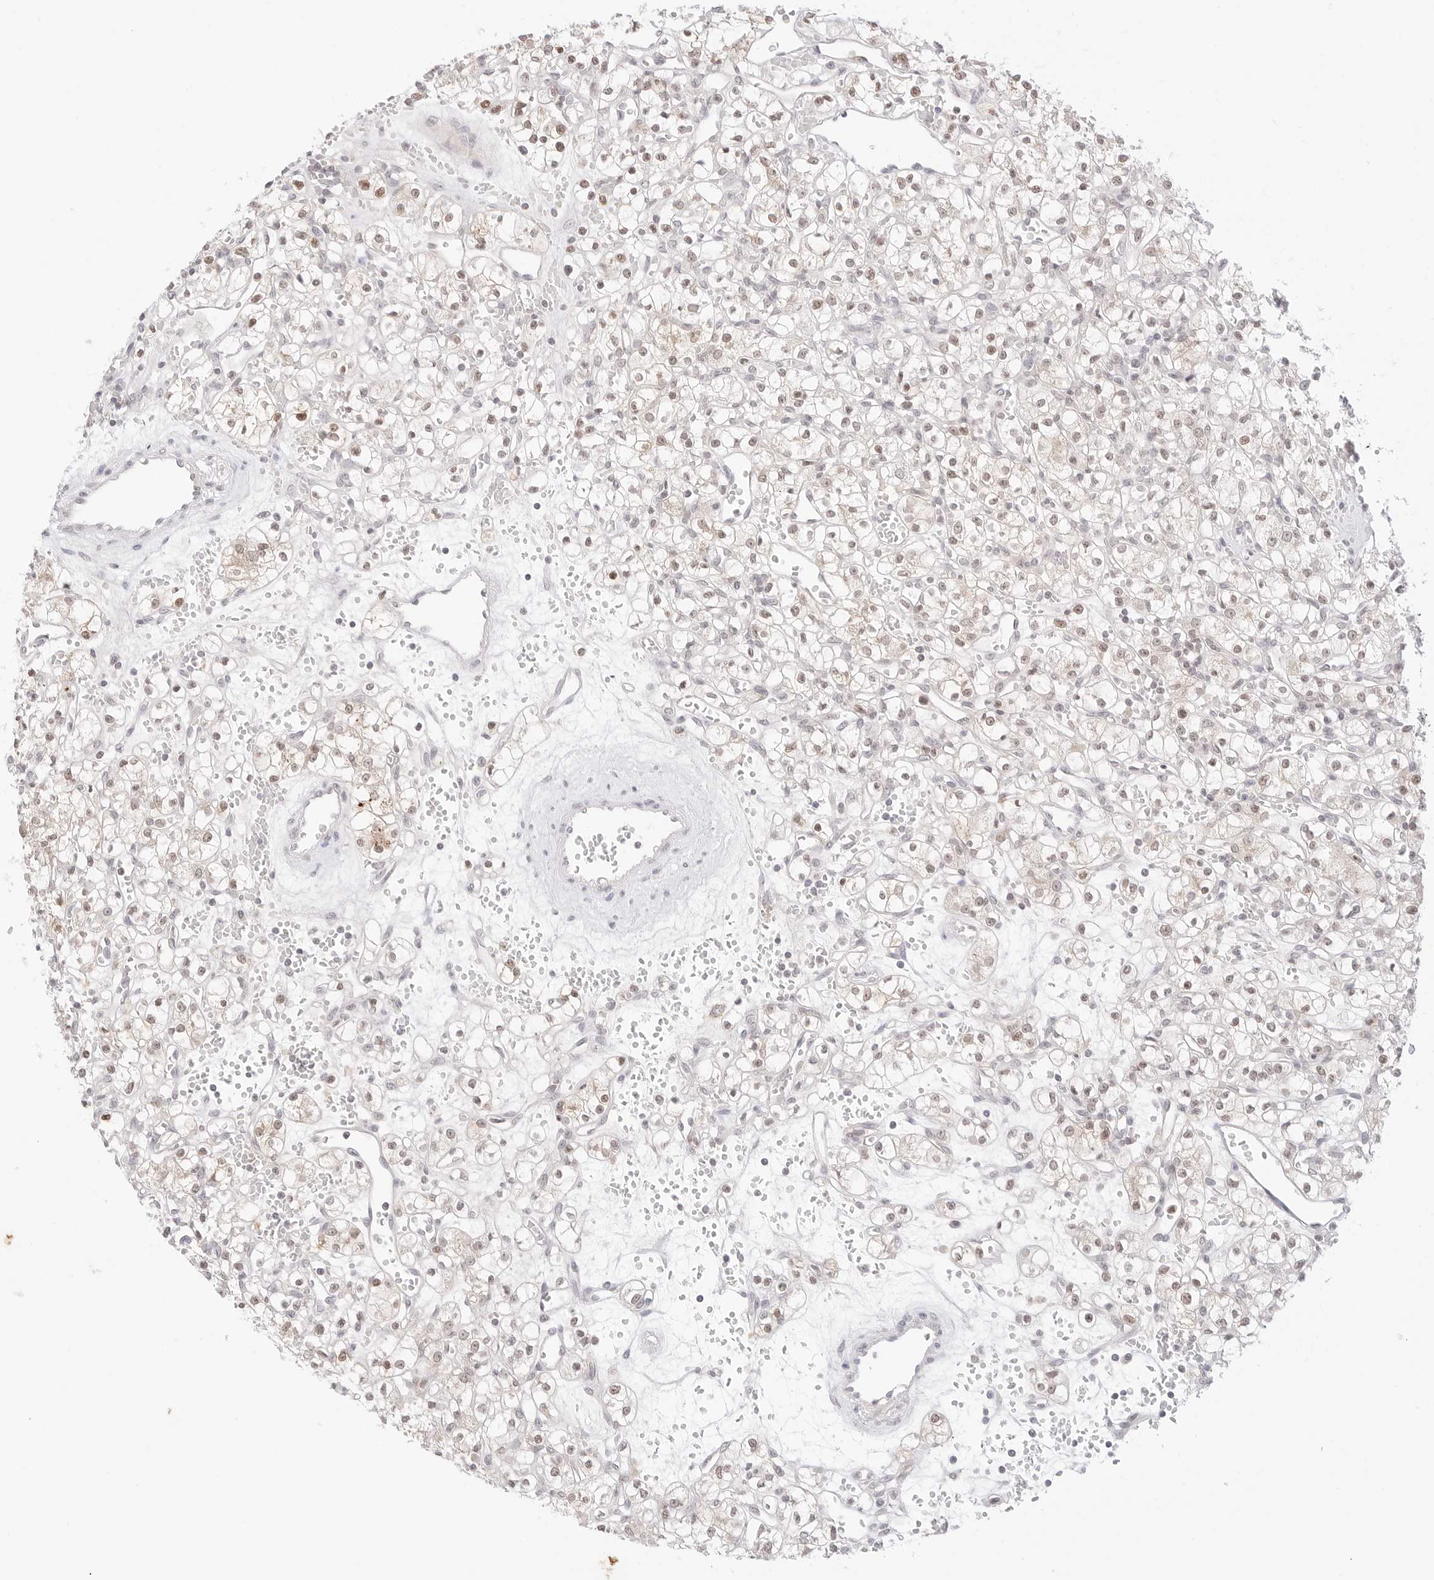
{"staining": {"intensity": "weak", "quantity": "<25%", "location": "nuclear"}, "tissue": "renal cancer", "cell_type": "Tumor cells", "image_type": "cancer", "snomed": [{"axis": "morphology", "description": "Adenocarcinoma, NOS"}, {"axis": "topography", "description": "Kidney"}], "caption": "This is an immunohistochemistry micrograph of renal cancer. There is no staining in tumor cells.", "gene": "GNAS", "patient": {"sex": "female", "age": 59}}